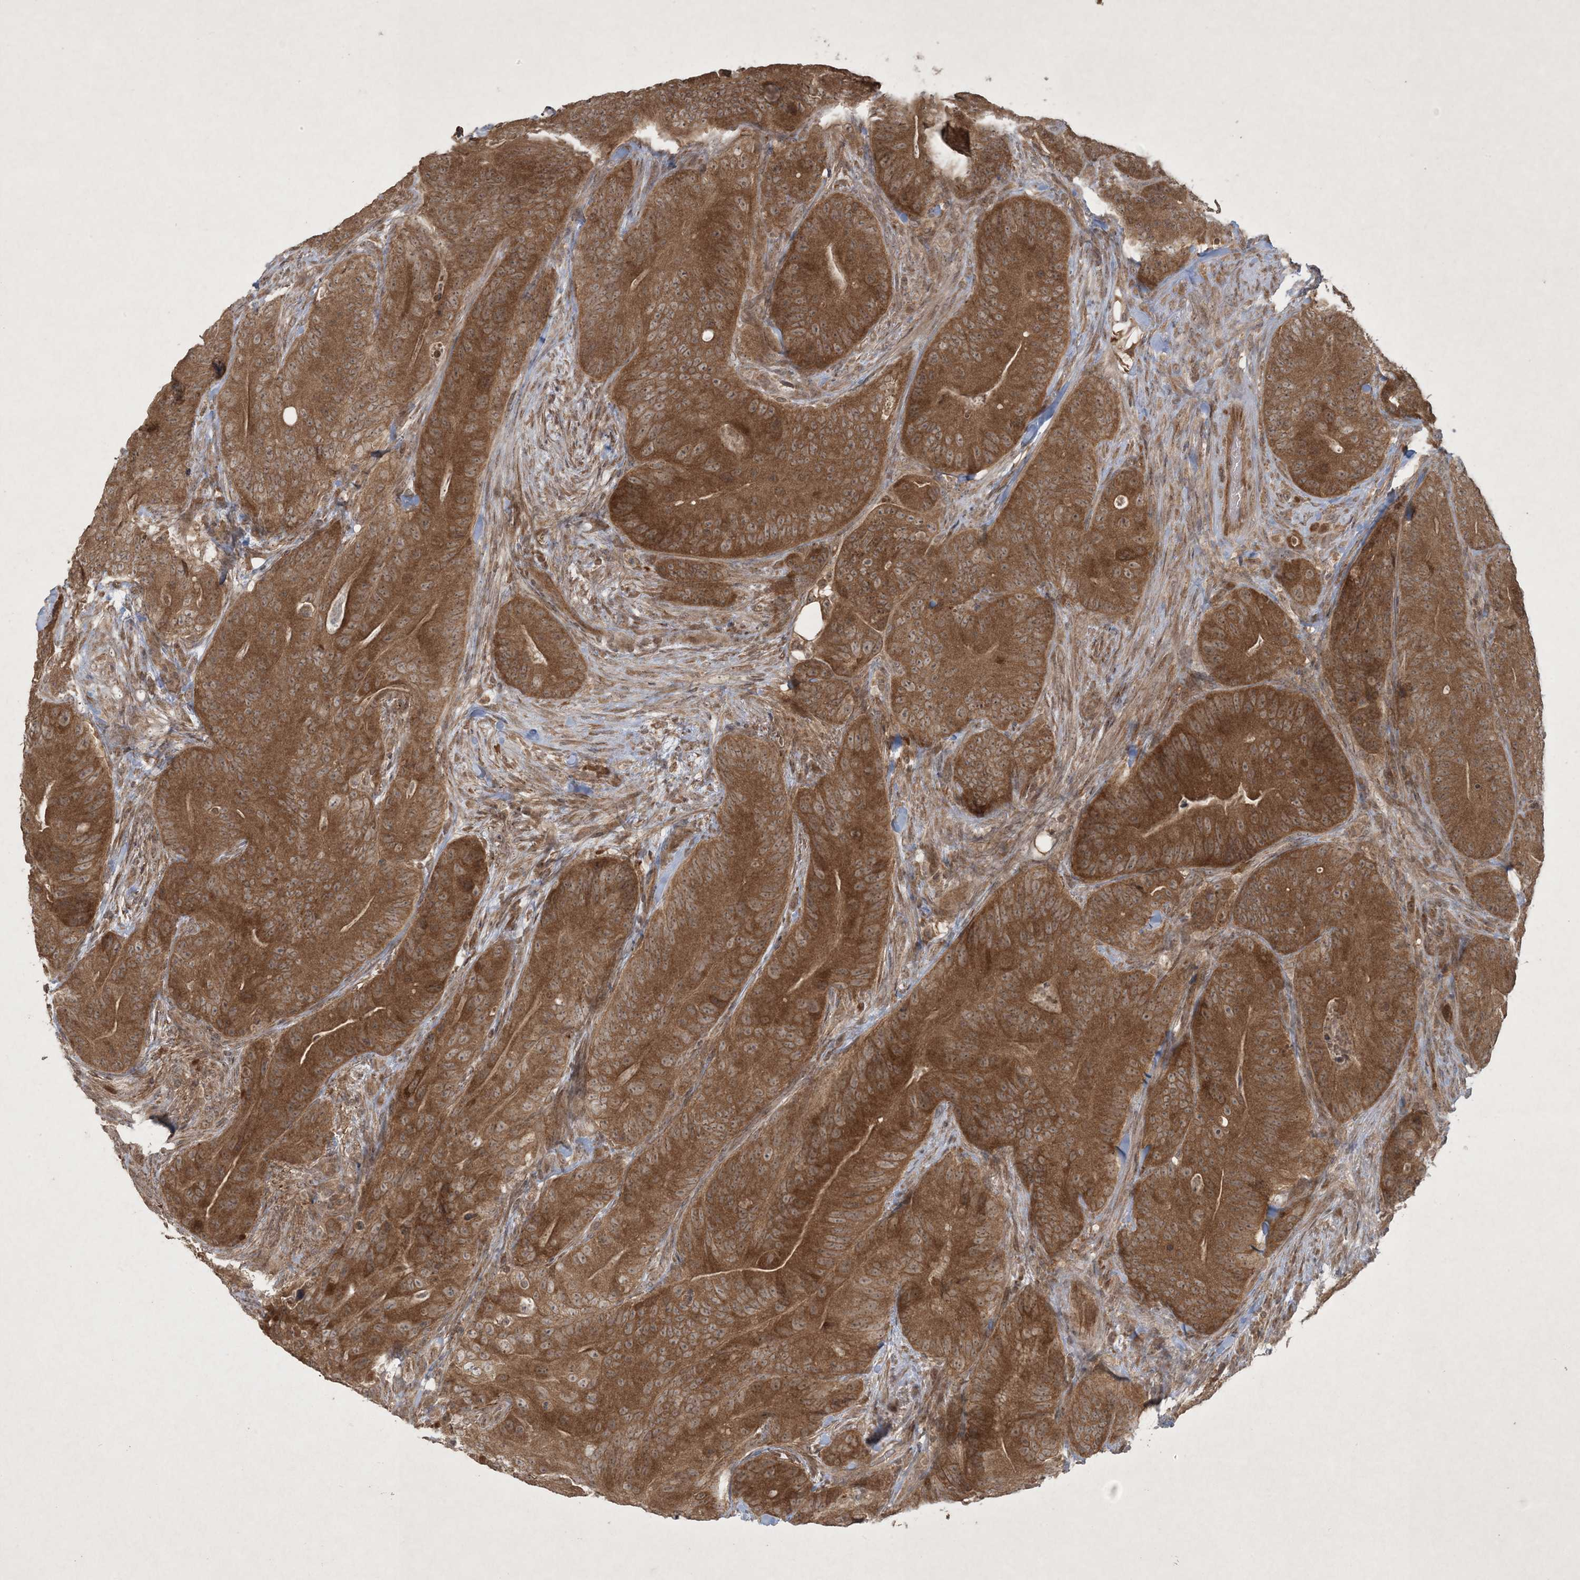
{"staining": {"intensity": "strong", "quantity": ">75%", "location": "cytoplasmic/membranous,nuclear"}, "tissue": "colorectal cancer", "cell_type": "Tumor cells", "image_type": "cancer", "snomed": [{"axis": "morphology", "description": "Normal tissue, NOS"}, {"axis": "topography", "description": "Colon"}], "caption": "Approximately >75% of tumor cells in colorectal cancer display strong cytoplasmic/membranous and nuclear protein expression as visualized by brown immunohistochemical staining.", "gene": "NRBP2", "patient": {"sex": "female", "age": 82}}